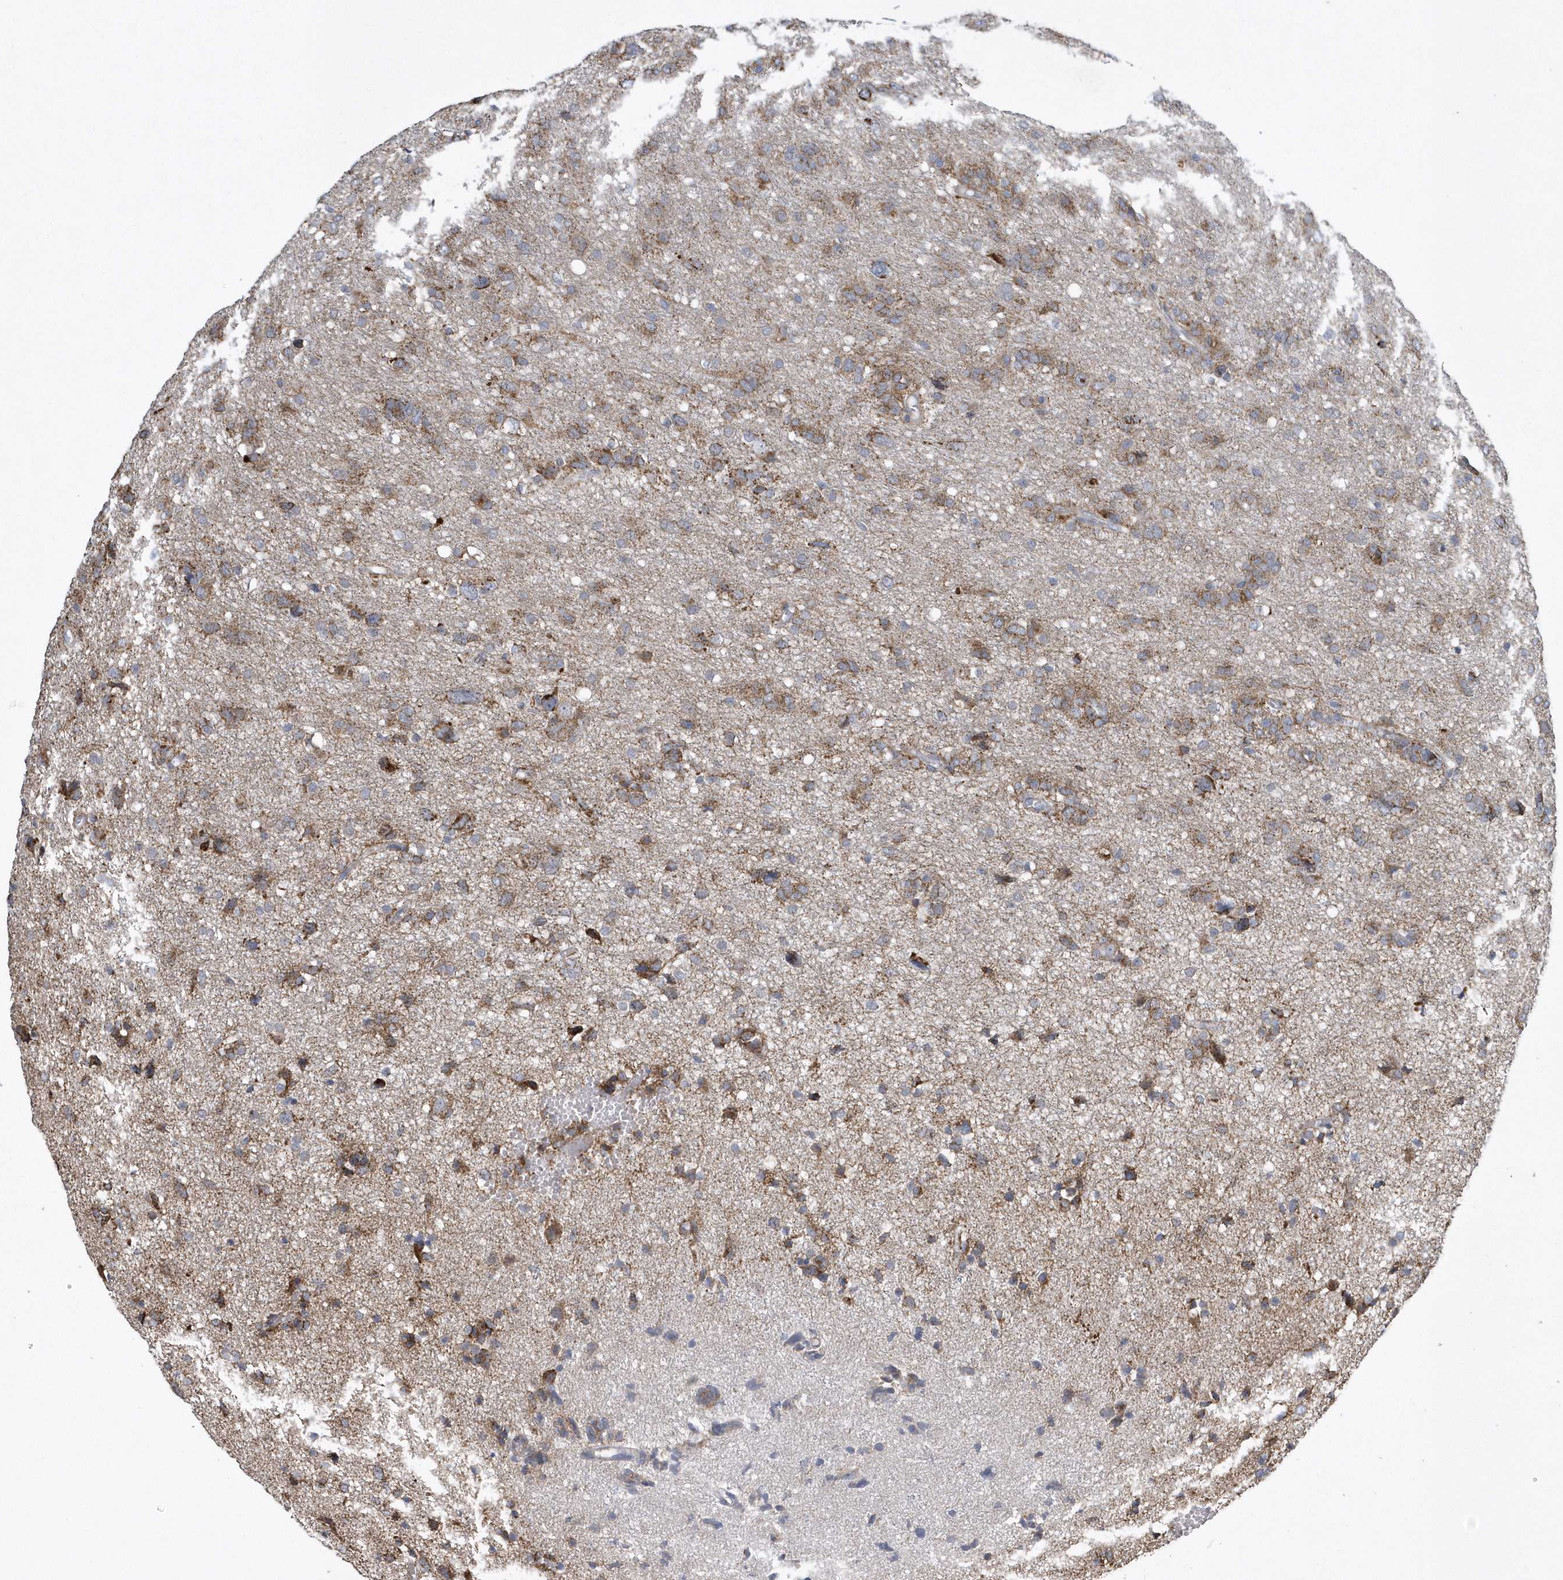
{"staining": {"intensity": "moderate", "quantity": ">75%", "location": "cytoplasmic/membranous"}, "tissue": "glioma", "cell_type": "Tumor cells", "image_type": "cancer", "snomed": [{"axis": "morphology", "description": "Glioma, malignant, High grade"}, {"axis": "topography", "description": "Brain"}], "caption": "Glioma was stained to show a protein in brown. There is medium levels of moderate cytoplasmic/membranous expression in about >75% of tumor cells.", "gene": "SLX9", "patient": {"sex": "female", "age": 59}}